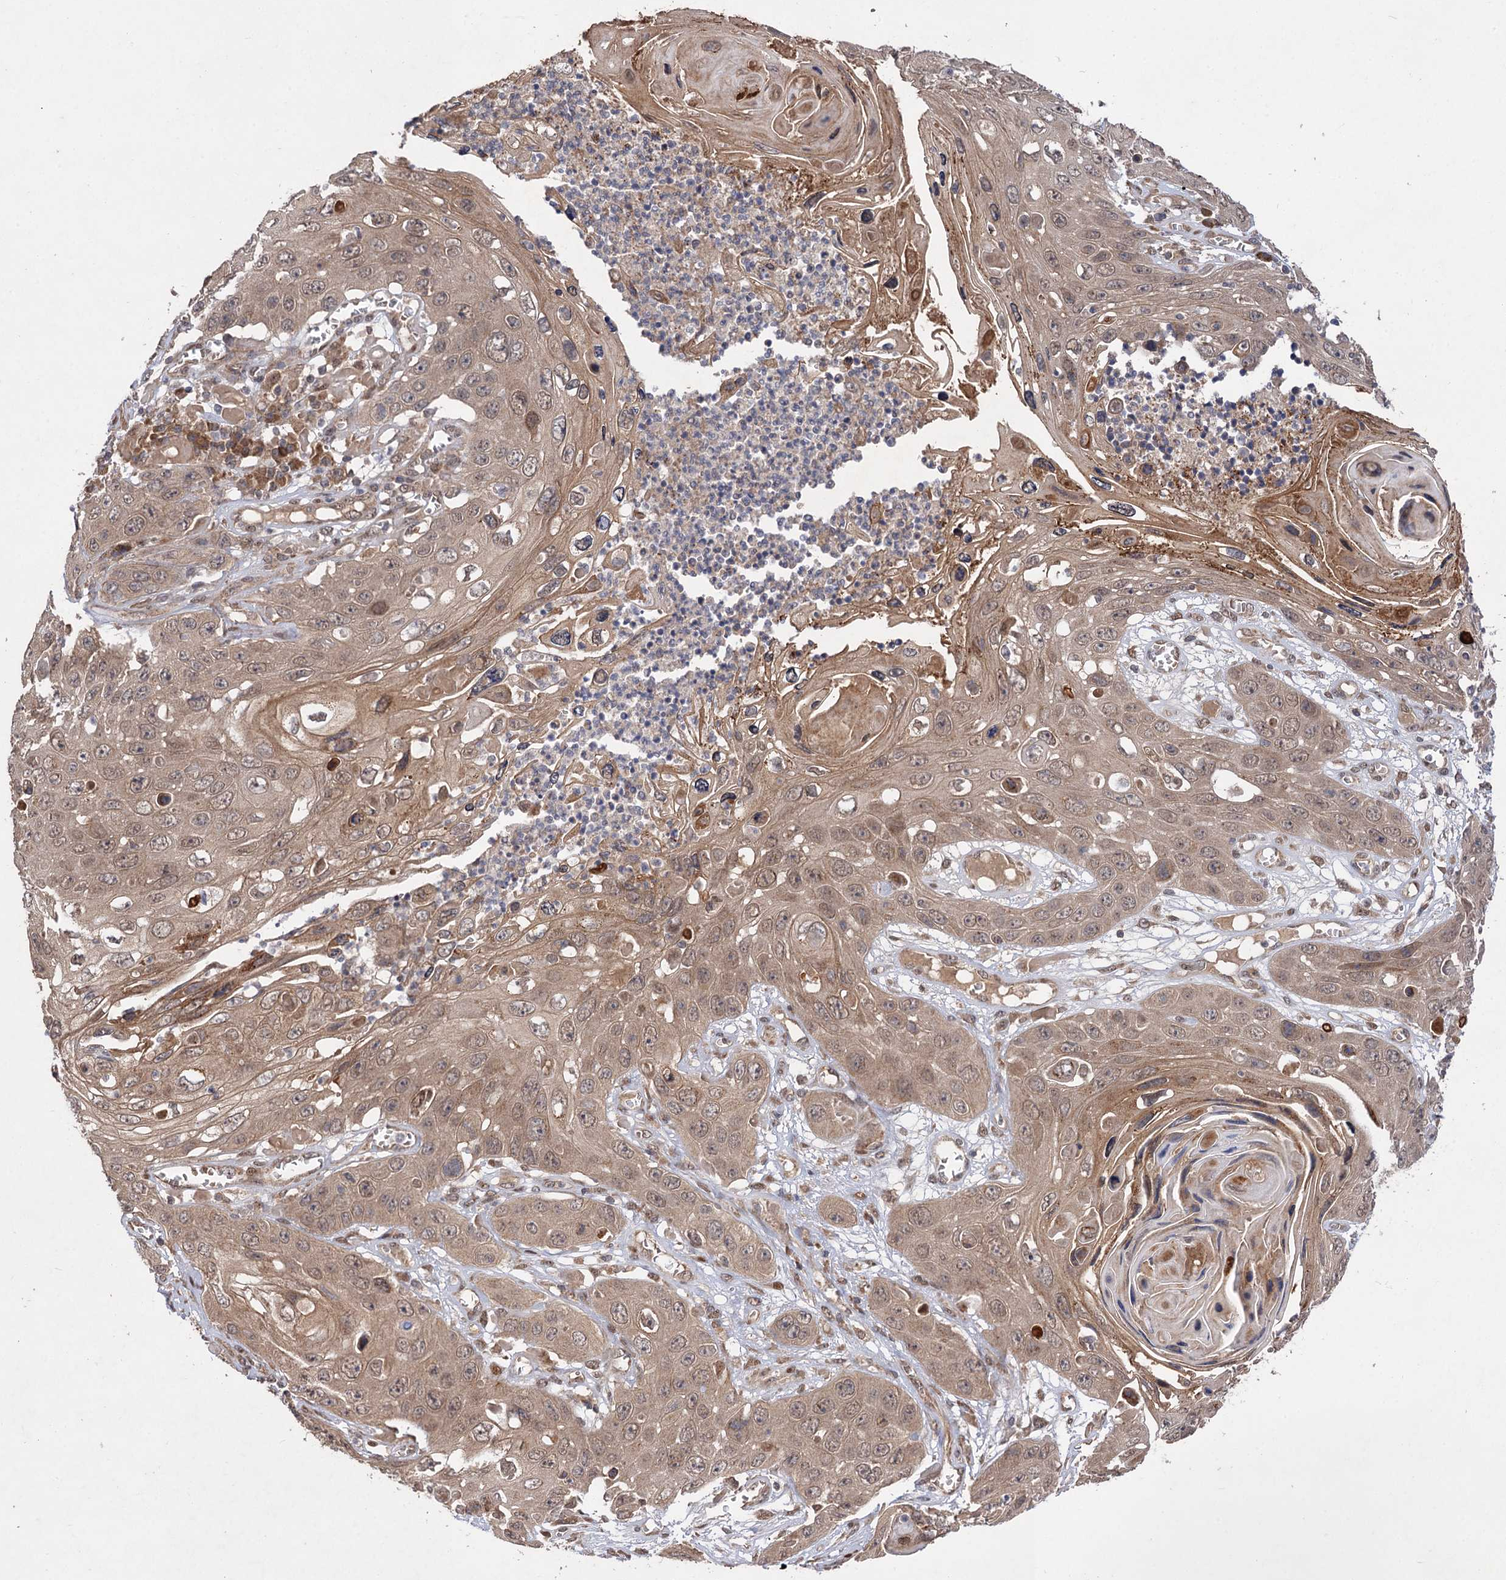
{"staining": {"intensity": "weak", "quantity": ">75%", "location": "cytoplasmic/membranous,nuclear"}, "tissue": "skin cancer", "cell_type": "Tumor cells", "image_type": "cancer", "snomed": [{"axis": "morphology", "description": "Squamous cell carcinoma, NOS"}, {"axis": "topography", "description": "Skin"}], "caption": "Tumor cells show low levels of weak cytoplasmic/membranous and nuclear expression in about >75% of cells in squamous cell carcinoma (skin). The staining was performed using DAB, with brown indicating positive protein expression. Nuclei are stained blue with hematoxylin.", "gene": "FBXW8", "patient": {"sex": "male", "age": 55}}